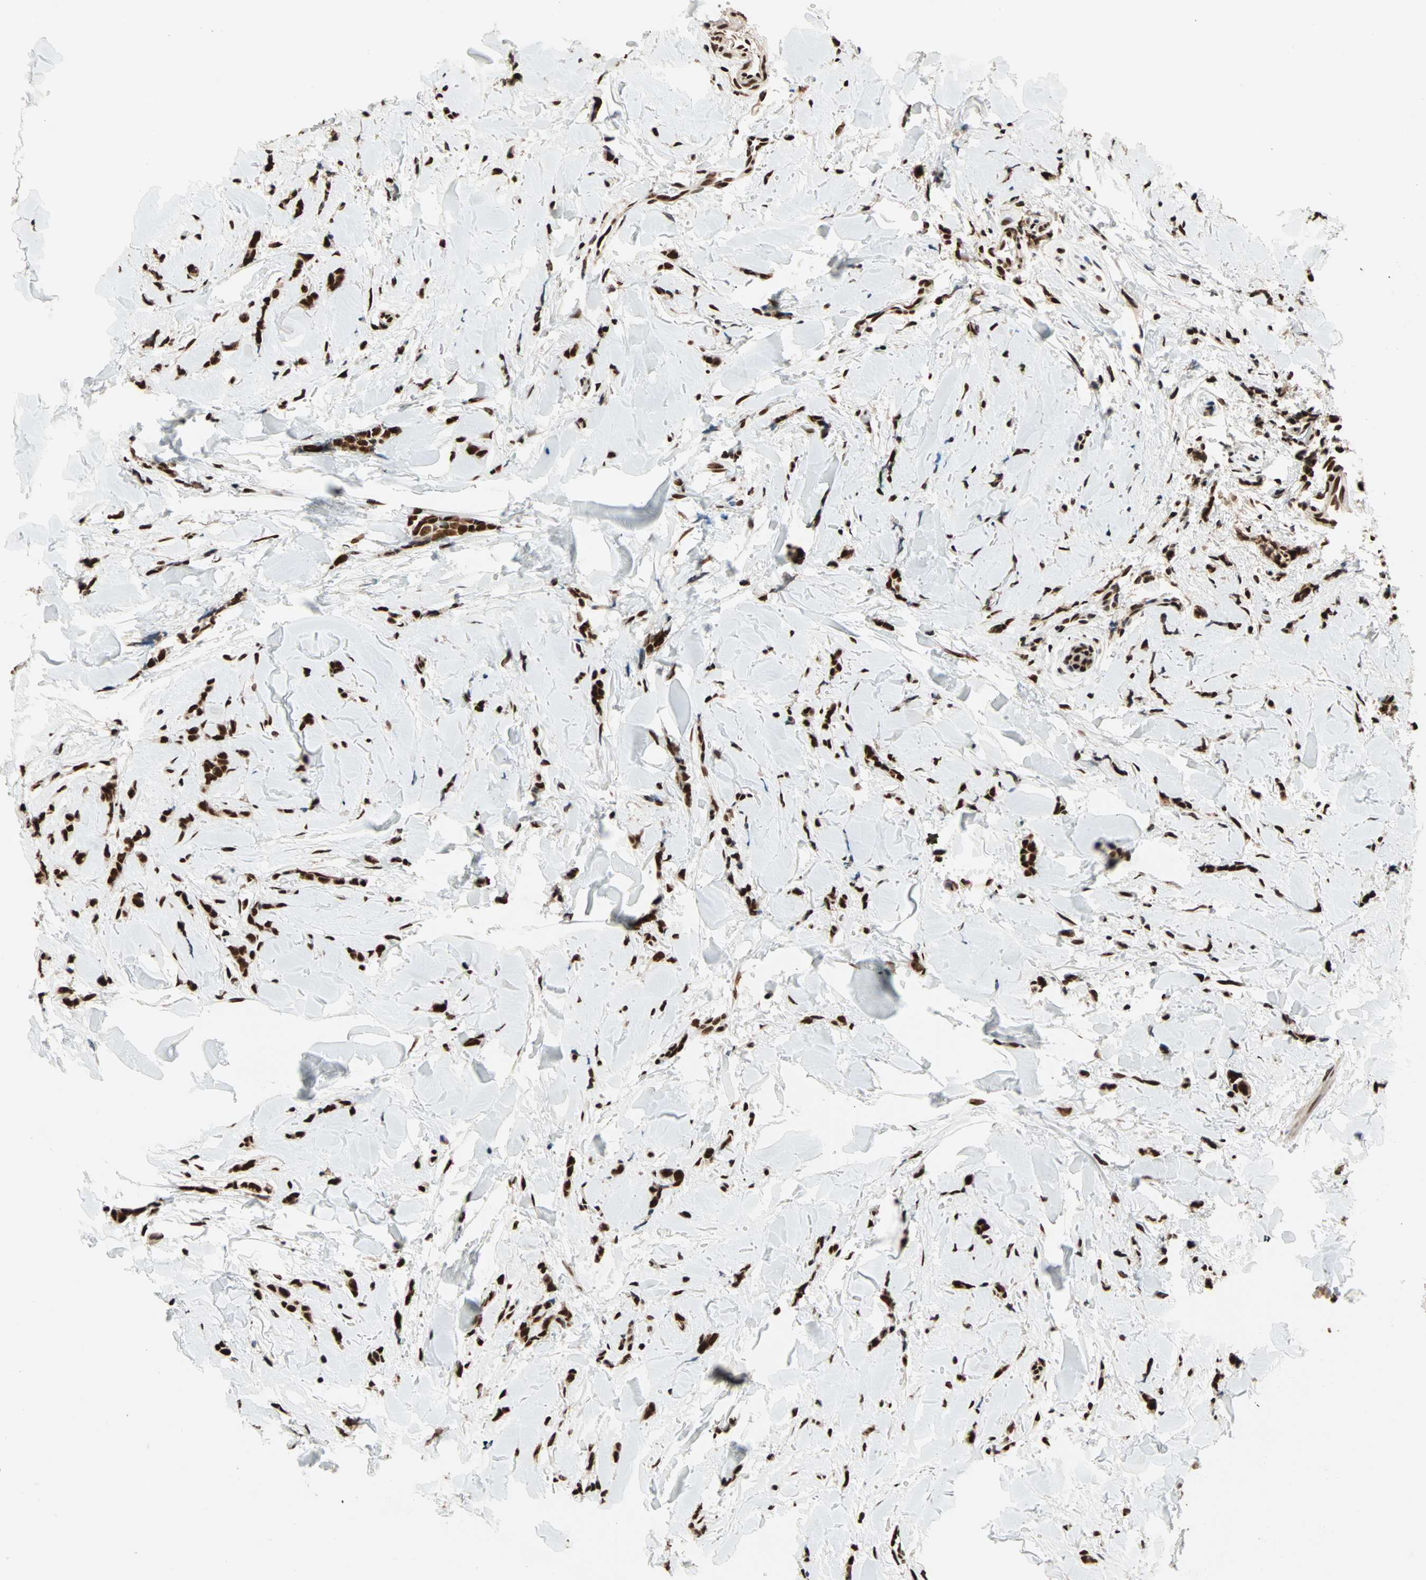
{"staining": {"intensity": "strong", "quantity": ">75%", "location": "nuclear"}, "tissue": "breast cancer", "cell_type": "Tumor cells", "image_type": "cancer", "snomed": [{"axis": "morphology", "description": "Lobular carcinoma"}, {"axis": "topography", "description": "Skin"}, {"axis": "topography", "description": "Breast"}], "caption": "Brown immunohistochemical staining in breast cancer reveals strong nuclear expression in approximately >75% of tumor cells.", "gene": "ILF2", "patient": {"sex": "female", "age": 46}}